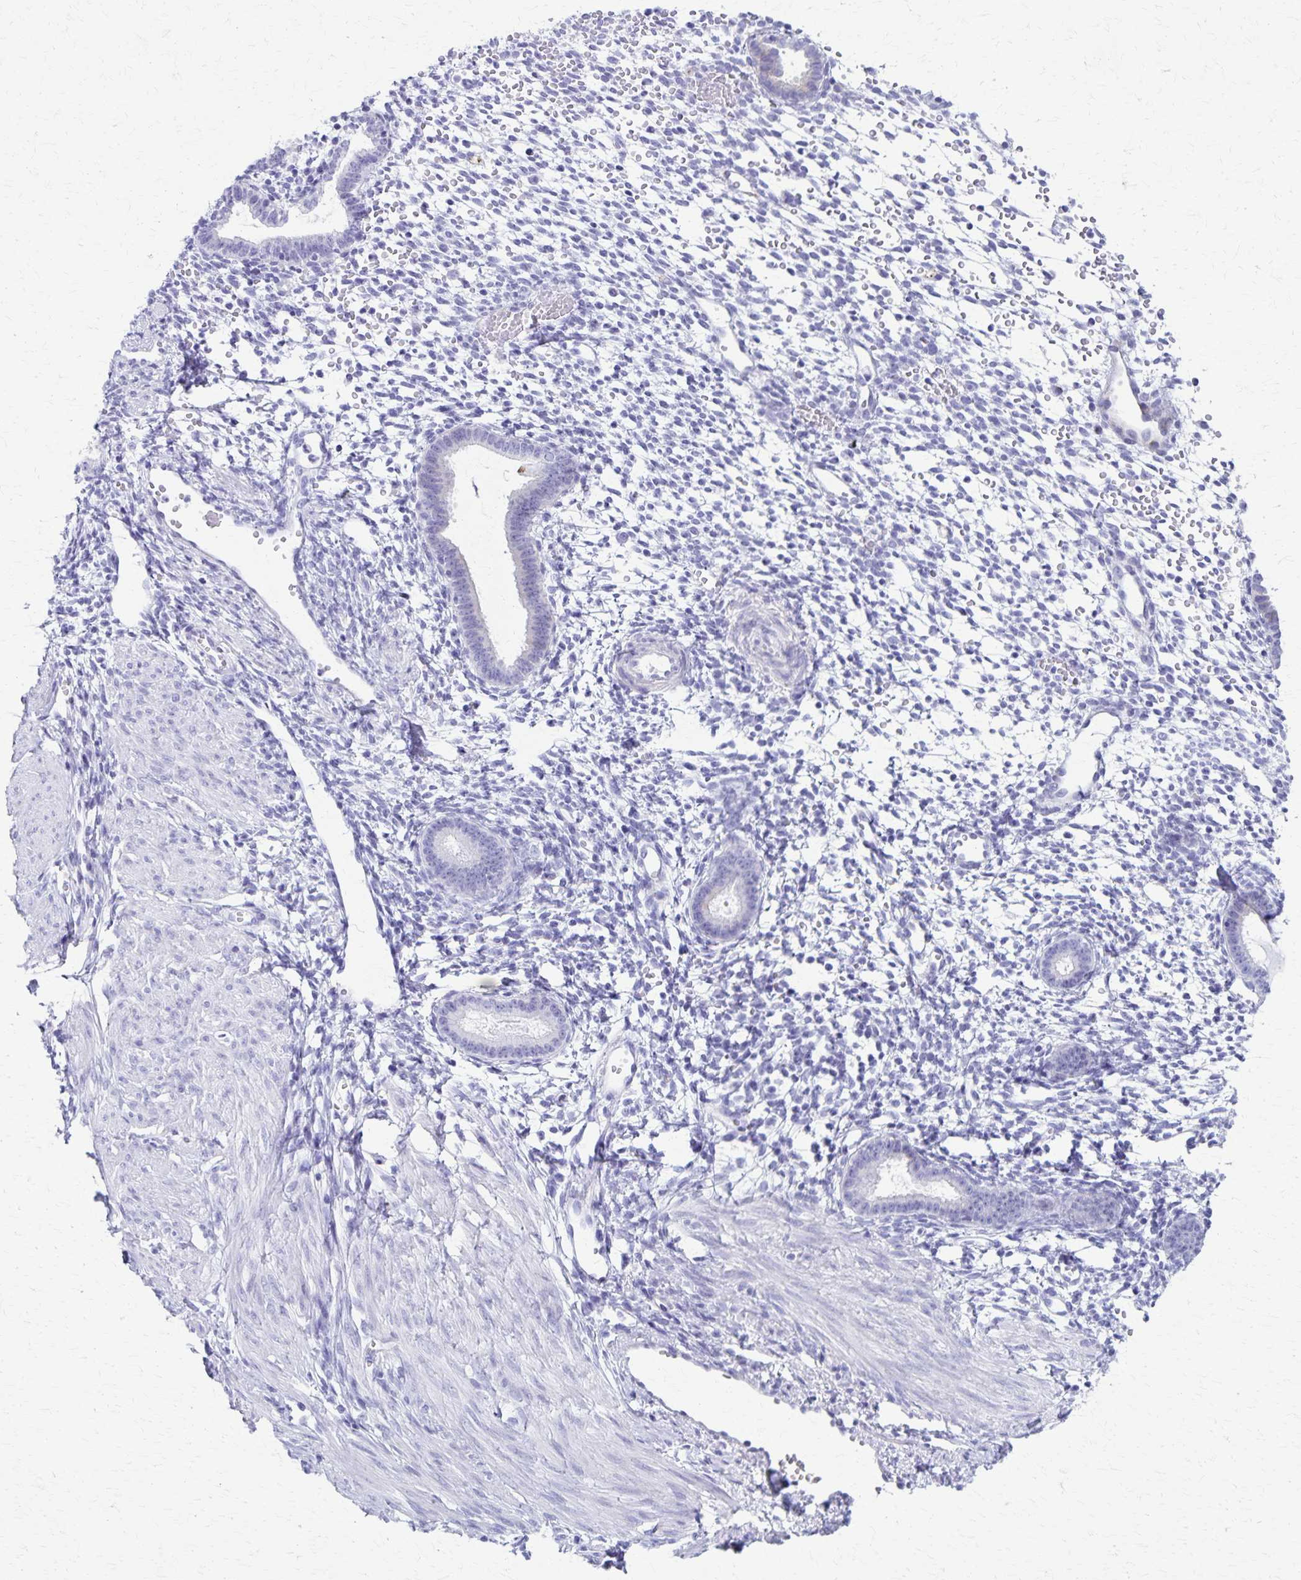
{"staining": {"intensity": "negative", "quantity": "none", "location": "none"}, "tissue": "endometrium", "cell_type": "Cells in endometrial stroma", "image_type": "normal", "snomed": [{"axis": "morphology", "description": "Normal tissue, NOS"}, {"axis": "topography", "description": "Endometrium"}], "caption": "An immunohistochemistry photomicrograph of normal endometrium is shown. There is no staining in cells in endometrial stroma of endometrium. (Brightfield microscopy of DAB (3,3'-diaminobenzidine) immunohistochemistry at high magnification).", "gene": "DEFA5", "patient": {"sex": "female", "age": 36}}